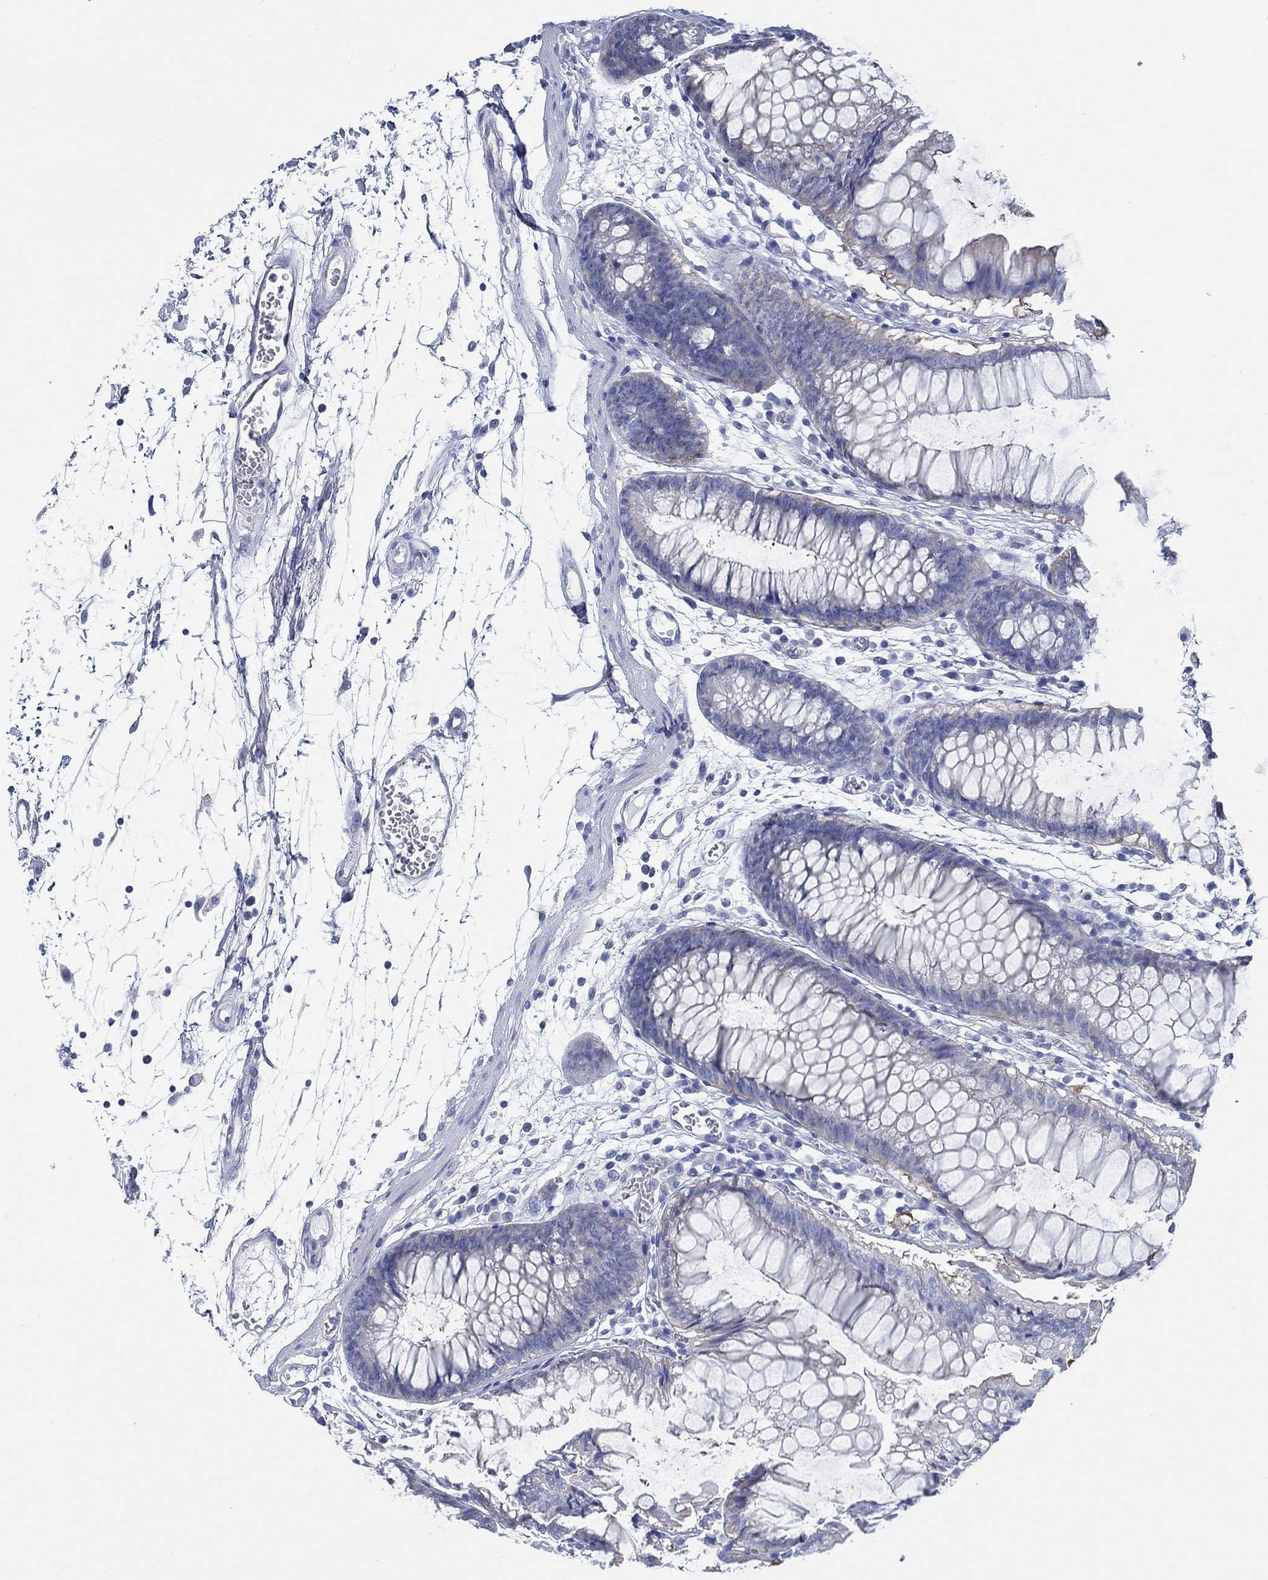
{"staining": {"intensity": "negative", "quantity": "none", "location": "none"}, "tissue": "colon", "cell_type": "Endothelial cells", "image_type": "normal", "snomed": [{"axis": "morphology", "description": "Normal tissue, NOS"}, {"axis": "morphology", "description": "Adenocarcinoma, NOS"}, {"axis": "topography", "description": "Colon"}], "caption": "This is an immunohistochemistry micrograph of benign colon. There is no staining in endothelial cells.", "gene": "TOMM20L", "patient": {"sex": "male", "age": 65}}